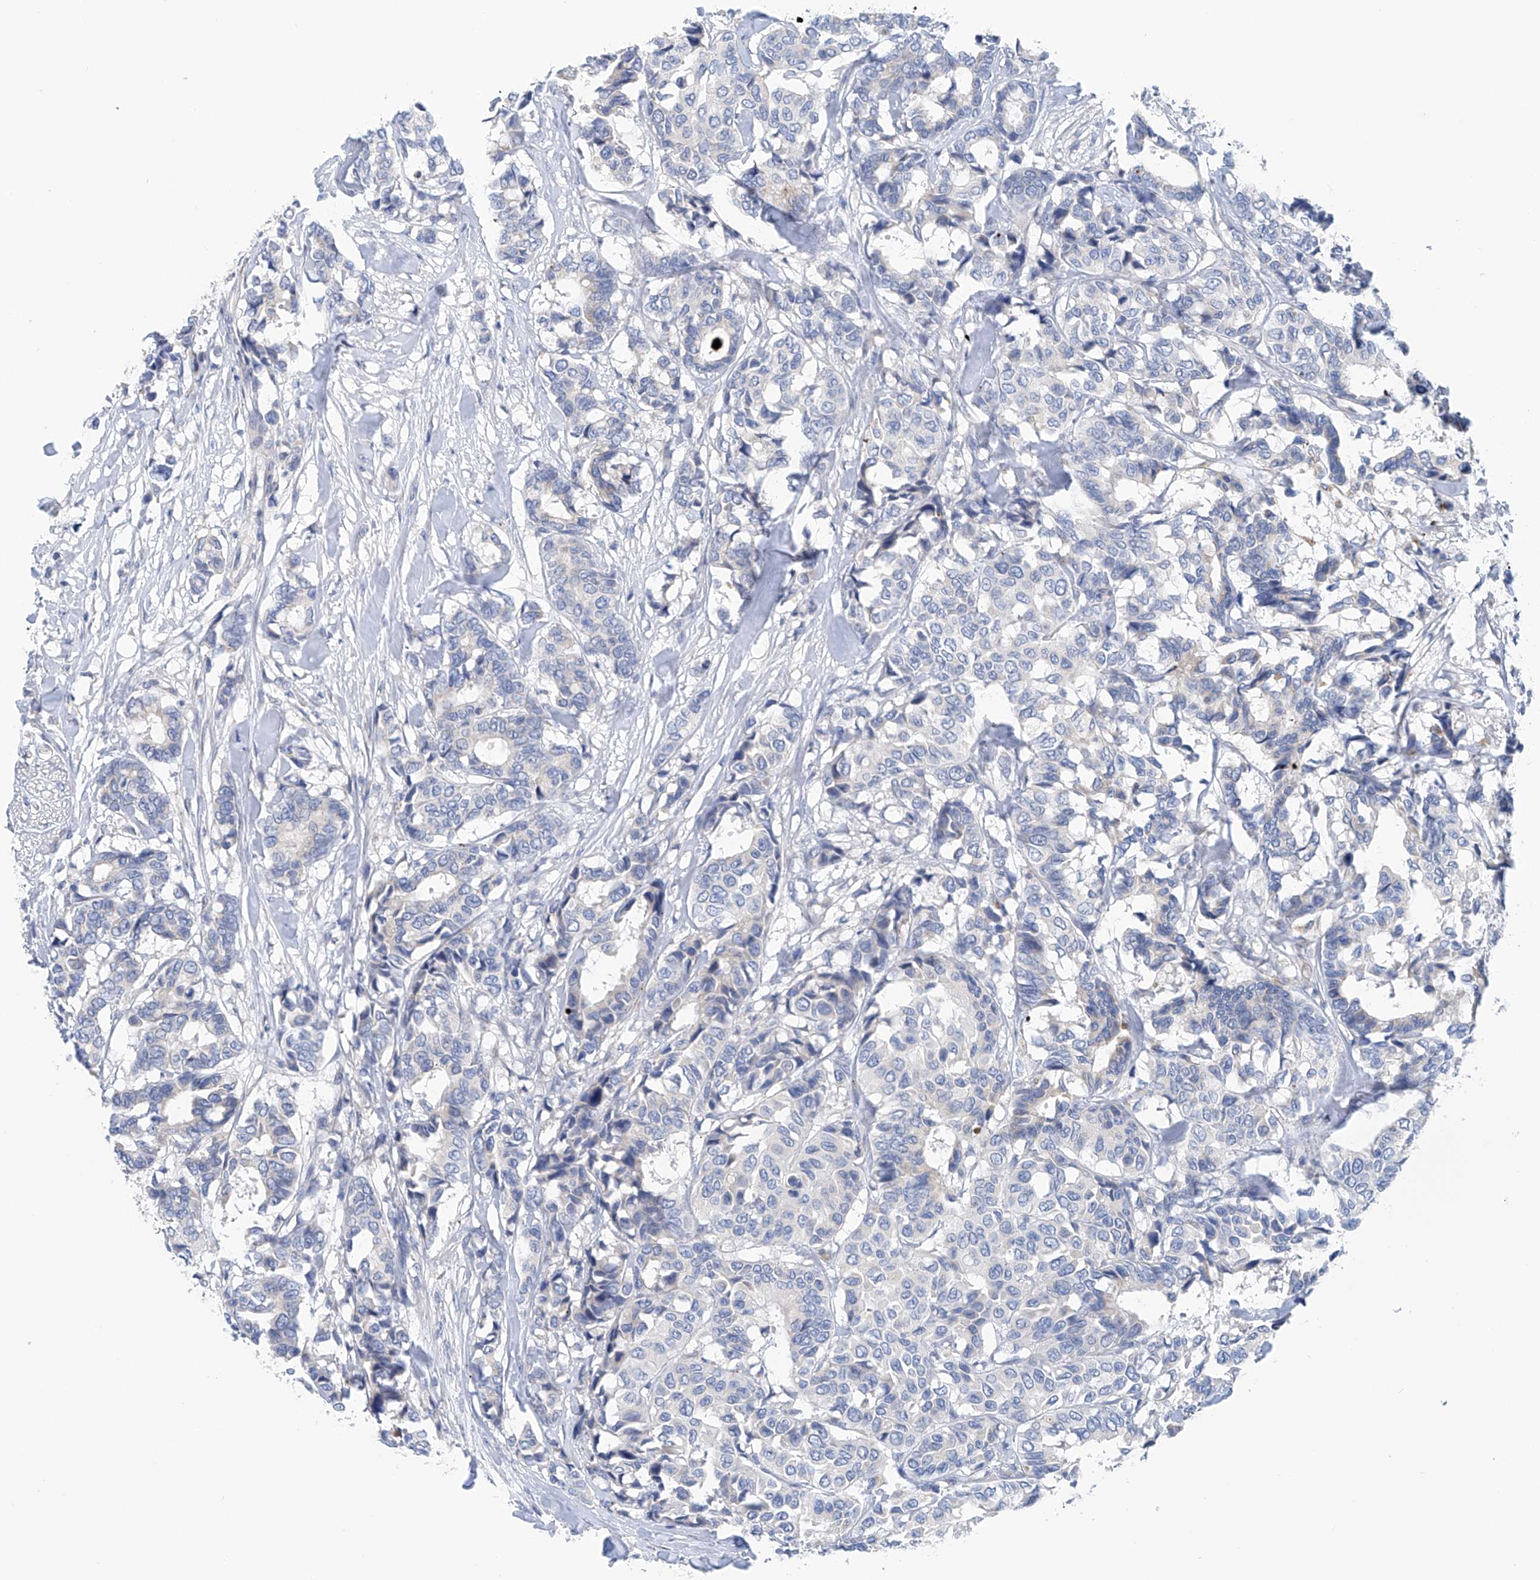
{"staining": {"intensity": "negative", "quantity": "none", "location": "none"}, "tissue": "breast cancer", "cell_type": "Tumor cells", "image_type": "cancer", "snomed": [{"axis": "morphology", "description": "Duct carcinoma"}, {"axis": "topography", "description": "Breast"}], "caption": "Tumor cells show no significant protein positivity in breast cancer.", "gene": "CEP85L", "patient": {"sex": "female", "age": 87}}